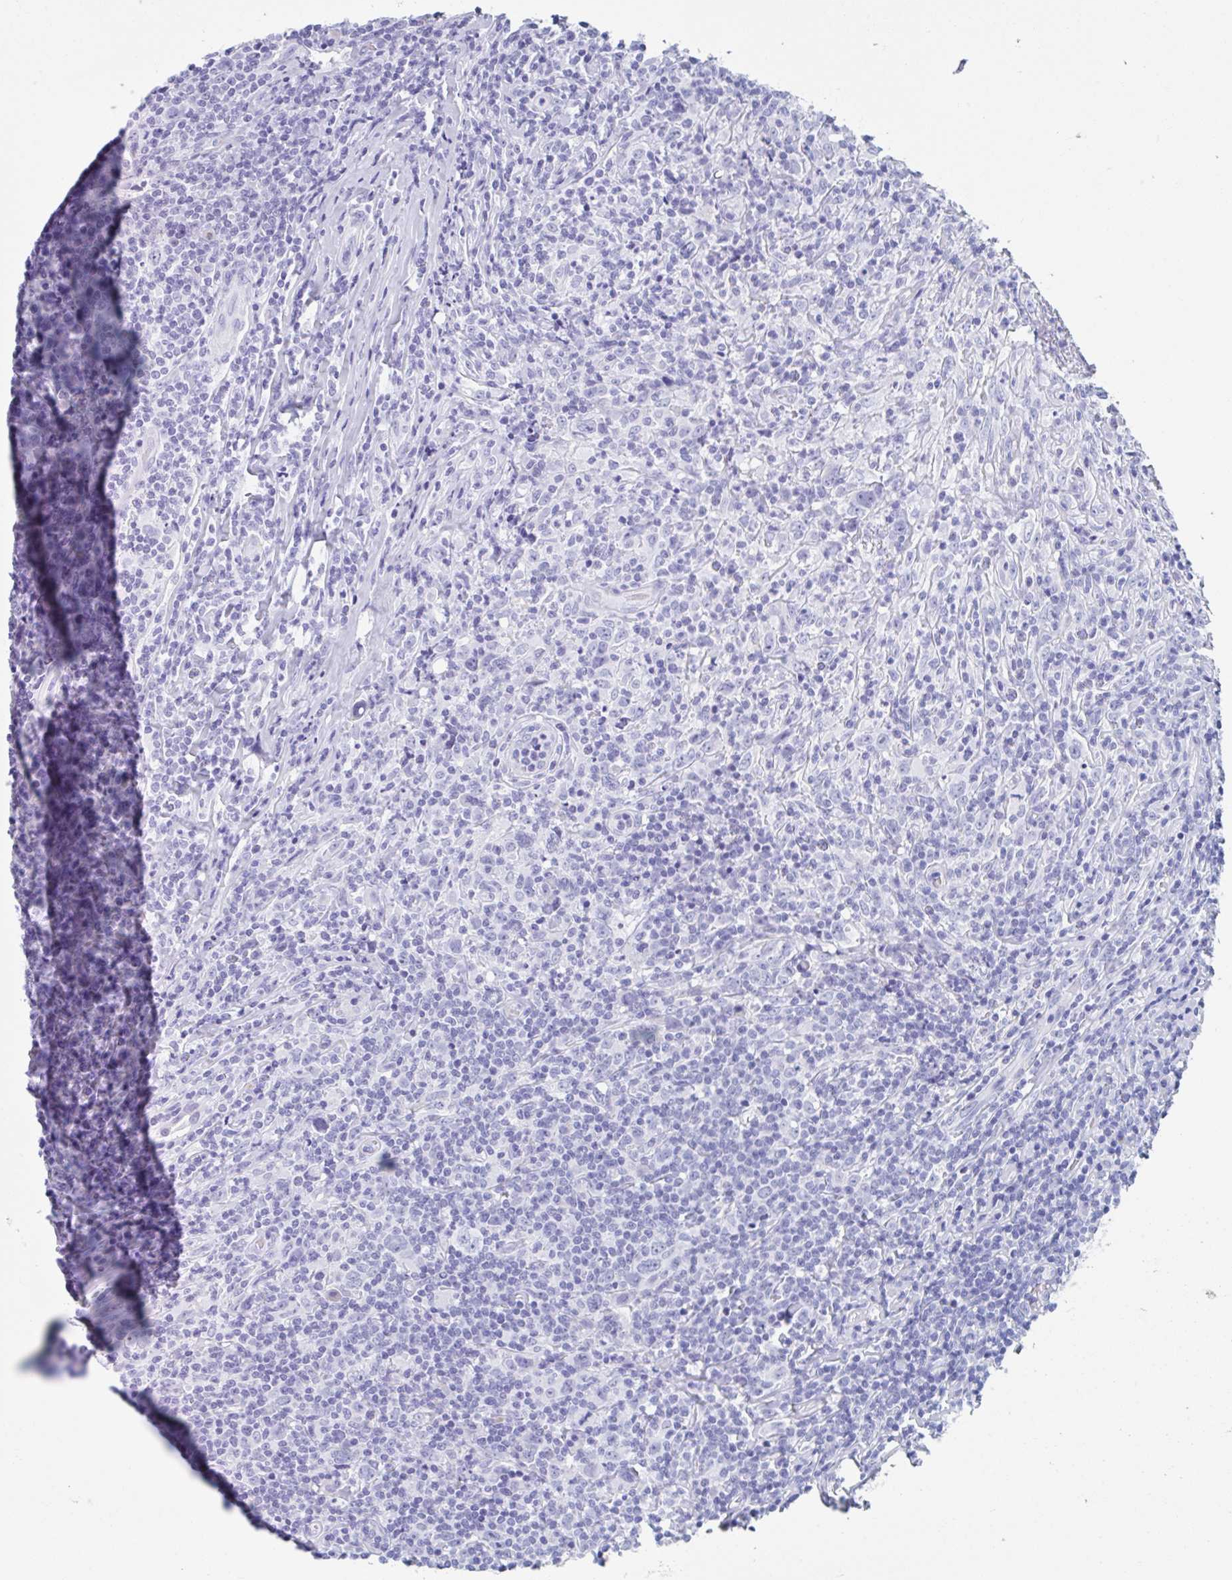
{"staining": {"intensity": "negative", "quantity": "none", "location": "none"}, "tissue": "lymphoma", "cell_type": "Tumor cells", "image_type": "cancer", "snomed": [{"axis": "morphology", "description": "Hodgkin's disease, NOS"}, {"axis": "topography", "description": "Lymph node"}], "caption": "IHC image of neoplastic tissue: Hodgkin's disease stained with DAB (3,3'-diaminobenzidine) shows no significant protein positivity in tumor cells.", "gene": "CPTP", "patient": {"sex": "female", "age": 18}}